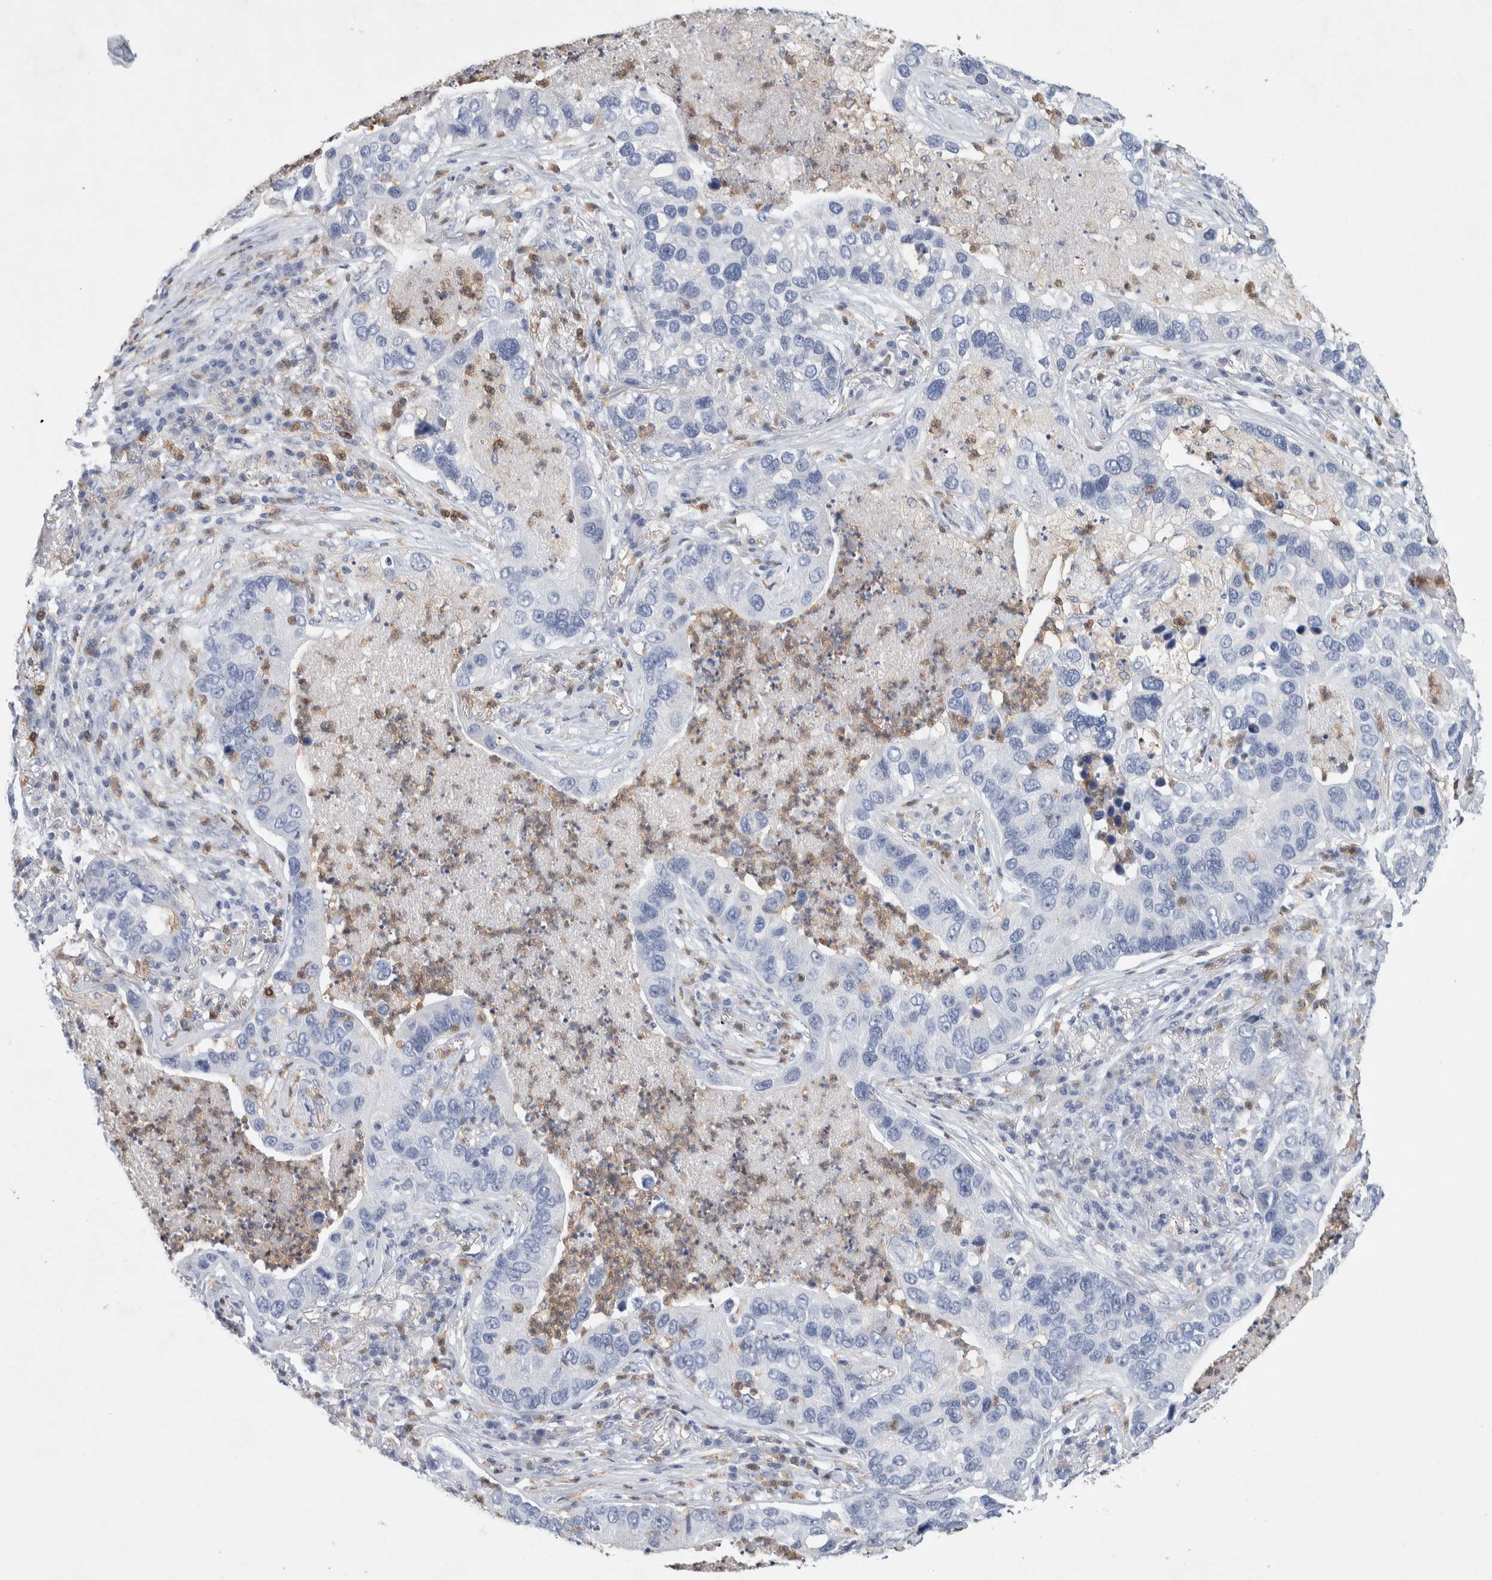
{"staining": {"intensity": "negative", "quantity": "none", "location": "none"}, "tissue": "lung cancer", "cell_type": "Tumor cells", "image_type": "cancer", "snomed": [{"axis": "morphology", "description": "Normal tissue, NOS"}, {"axis": "morphology", "description": "Adenocarcinoma, NOS"}, {"axis": "topography", "description": "Bronchus"}, {"axis": "topography", "description": "Lung"}], "caption": "Tumor cells show no significant protein positivity in lung cancer (adenocarcinoma).", "gene": "NCF2", "patient": {"sex": "male", "age": 54}}